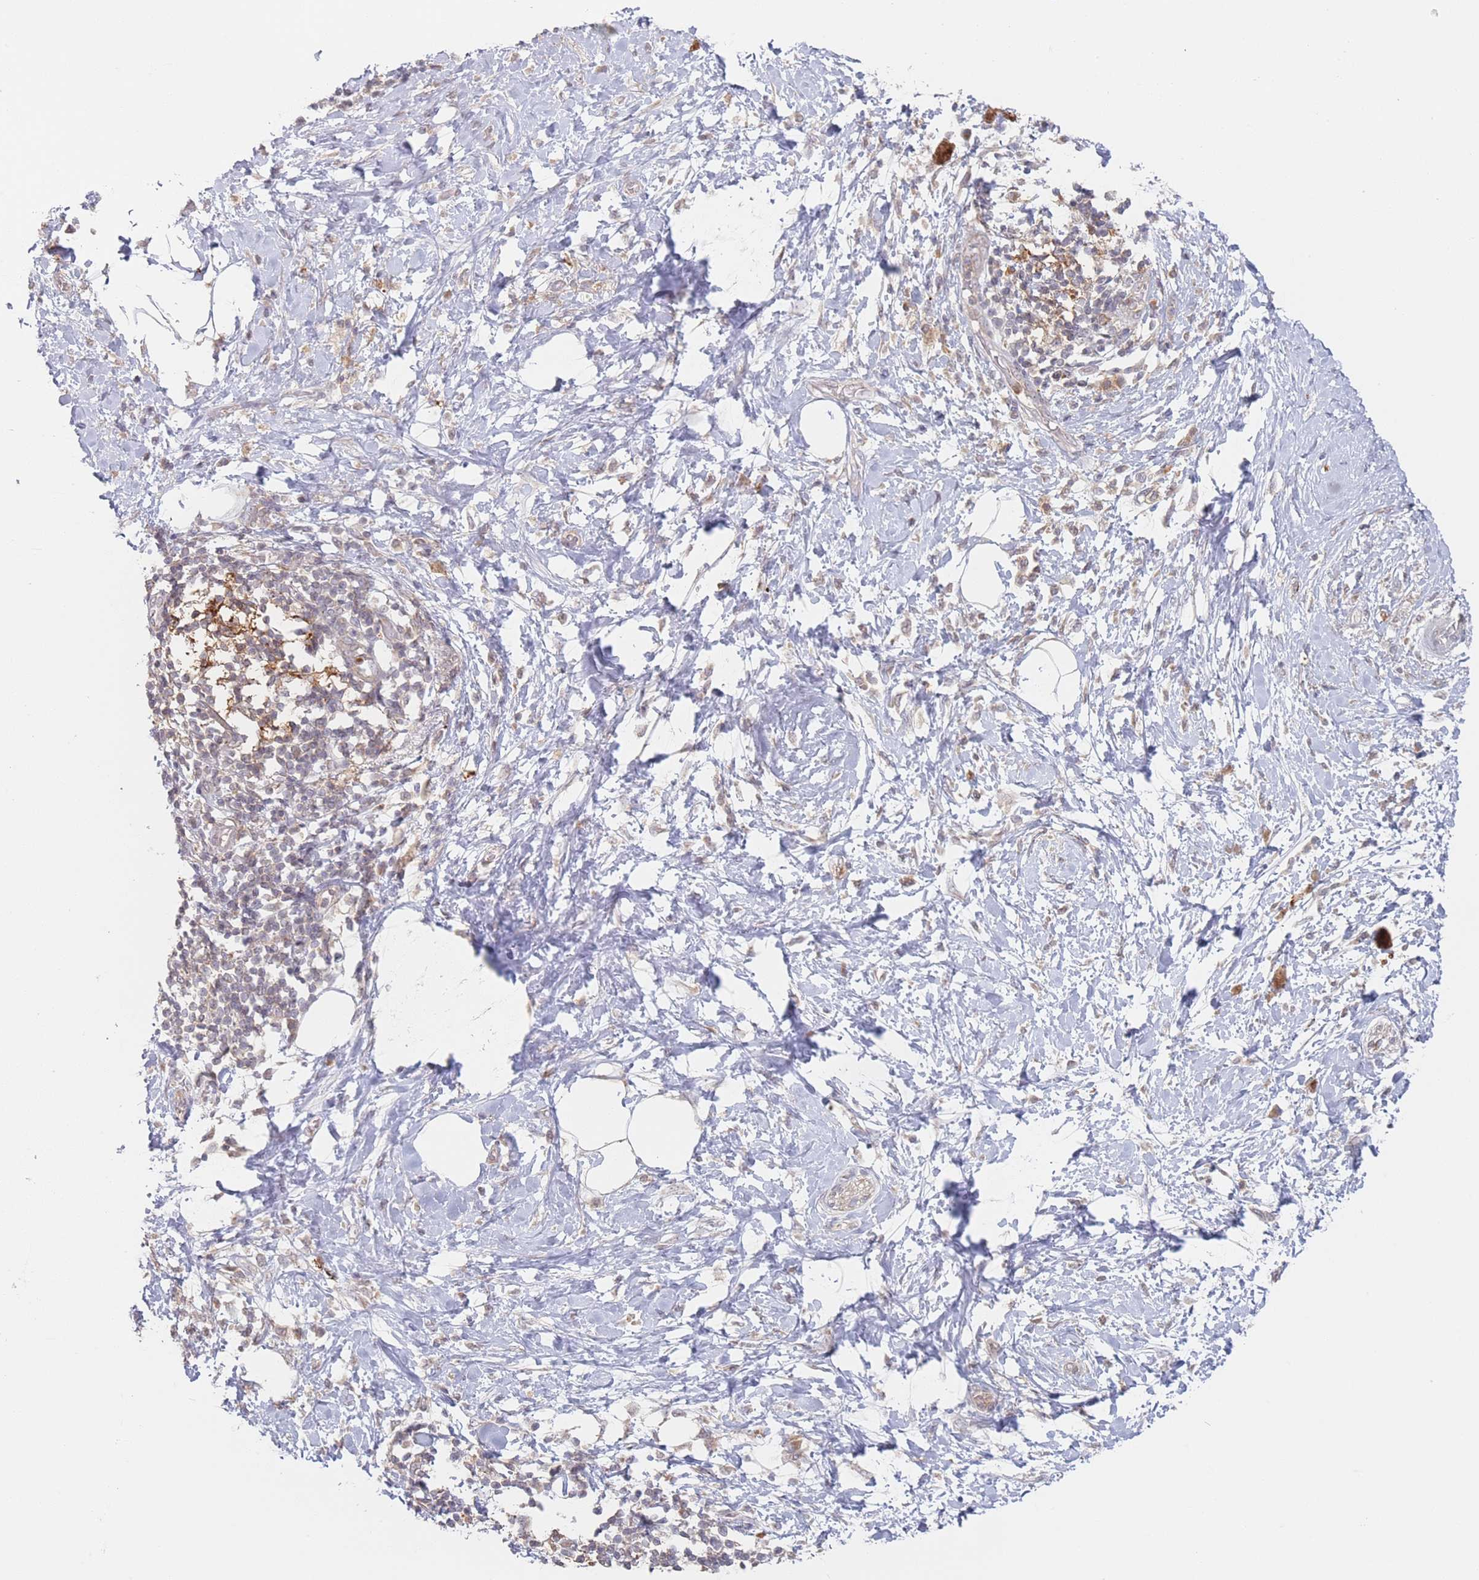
{"staining": {"intensity": "negative", "quantity": "none", "location": "none"}, "tissue": "adipose tissue", "cell_type": "Adipocytes", "image_type": "normal", "snomed": [{"axis": "morphology", "description": "Normal tissue, NOS"}, {"axis": "morphology", "description": "Adenocarcinoma, NOS"}, {"axis": "topography", "description": "Duodenum"}, {"axis": "topography", "description": "Peripheral nerve tissue"}], "caption": "IHC micrograph of benign adipose tissue stained for a protein (brown), which exhibits no staining in adipocytes. The staining was performed using DAB to visualize the protein expression in brown, while the nuclei were stained in blue with hematoxylin (Magnification: 20x).", "gene": "PPM1A", "patient": {"sex": "female", "age": 60}}